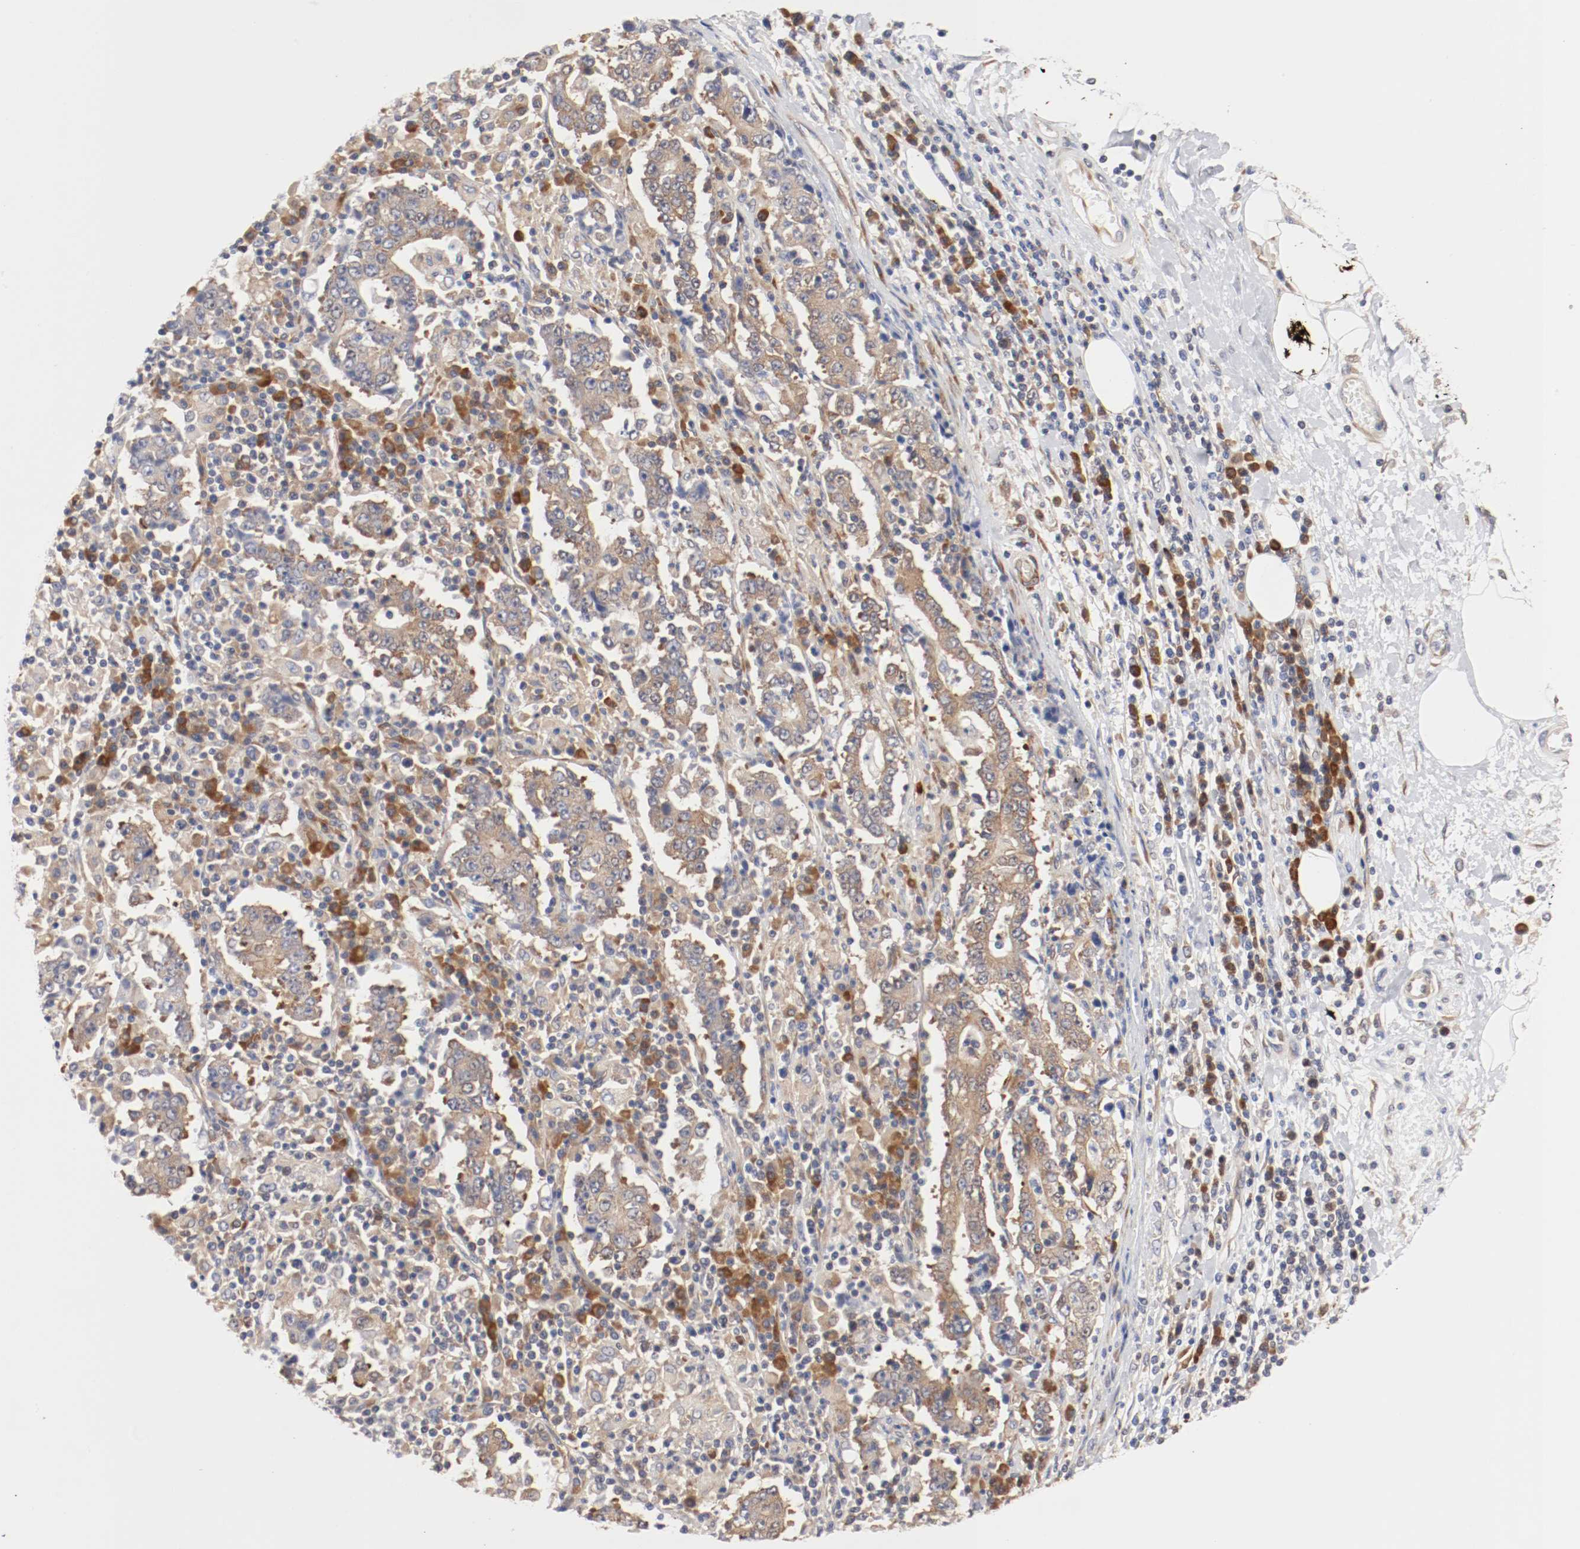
{"staining": {"intensity": "moderate", "quantity": "25%-75%", "location": "cytoplasmic/membranous"}, "tissue": "stomach cancer", "cell_type": "Tumor cells", "image_type": "cancer", "snomed": [{"axis": "morphology", "description": "Normal tissue, NOS"}, {"axis": "morphology", "description": "Adenocarcinoma, NOS"}, {"axis": "topography", "description": "Stomach, upper"}, {"axis": "topography", "description": "Stomach"}], "caption": "There is medium levels of moderate cytoplasmic/membranous positivity in tumor cells of stomach adenocarcinoma, as demonstrated by immunohistochemical staining (brown color).", "gene": "FKBP3", "patient": {"sex": "male", "age": 59}}